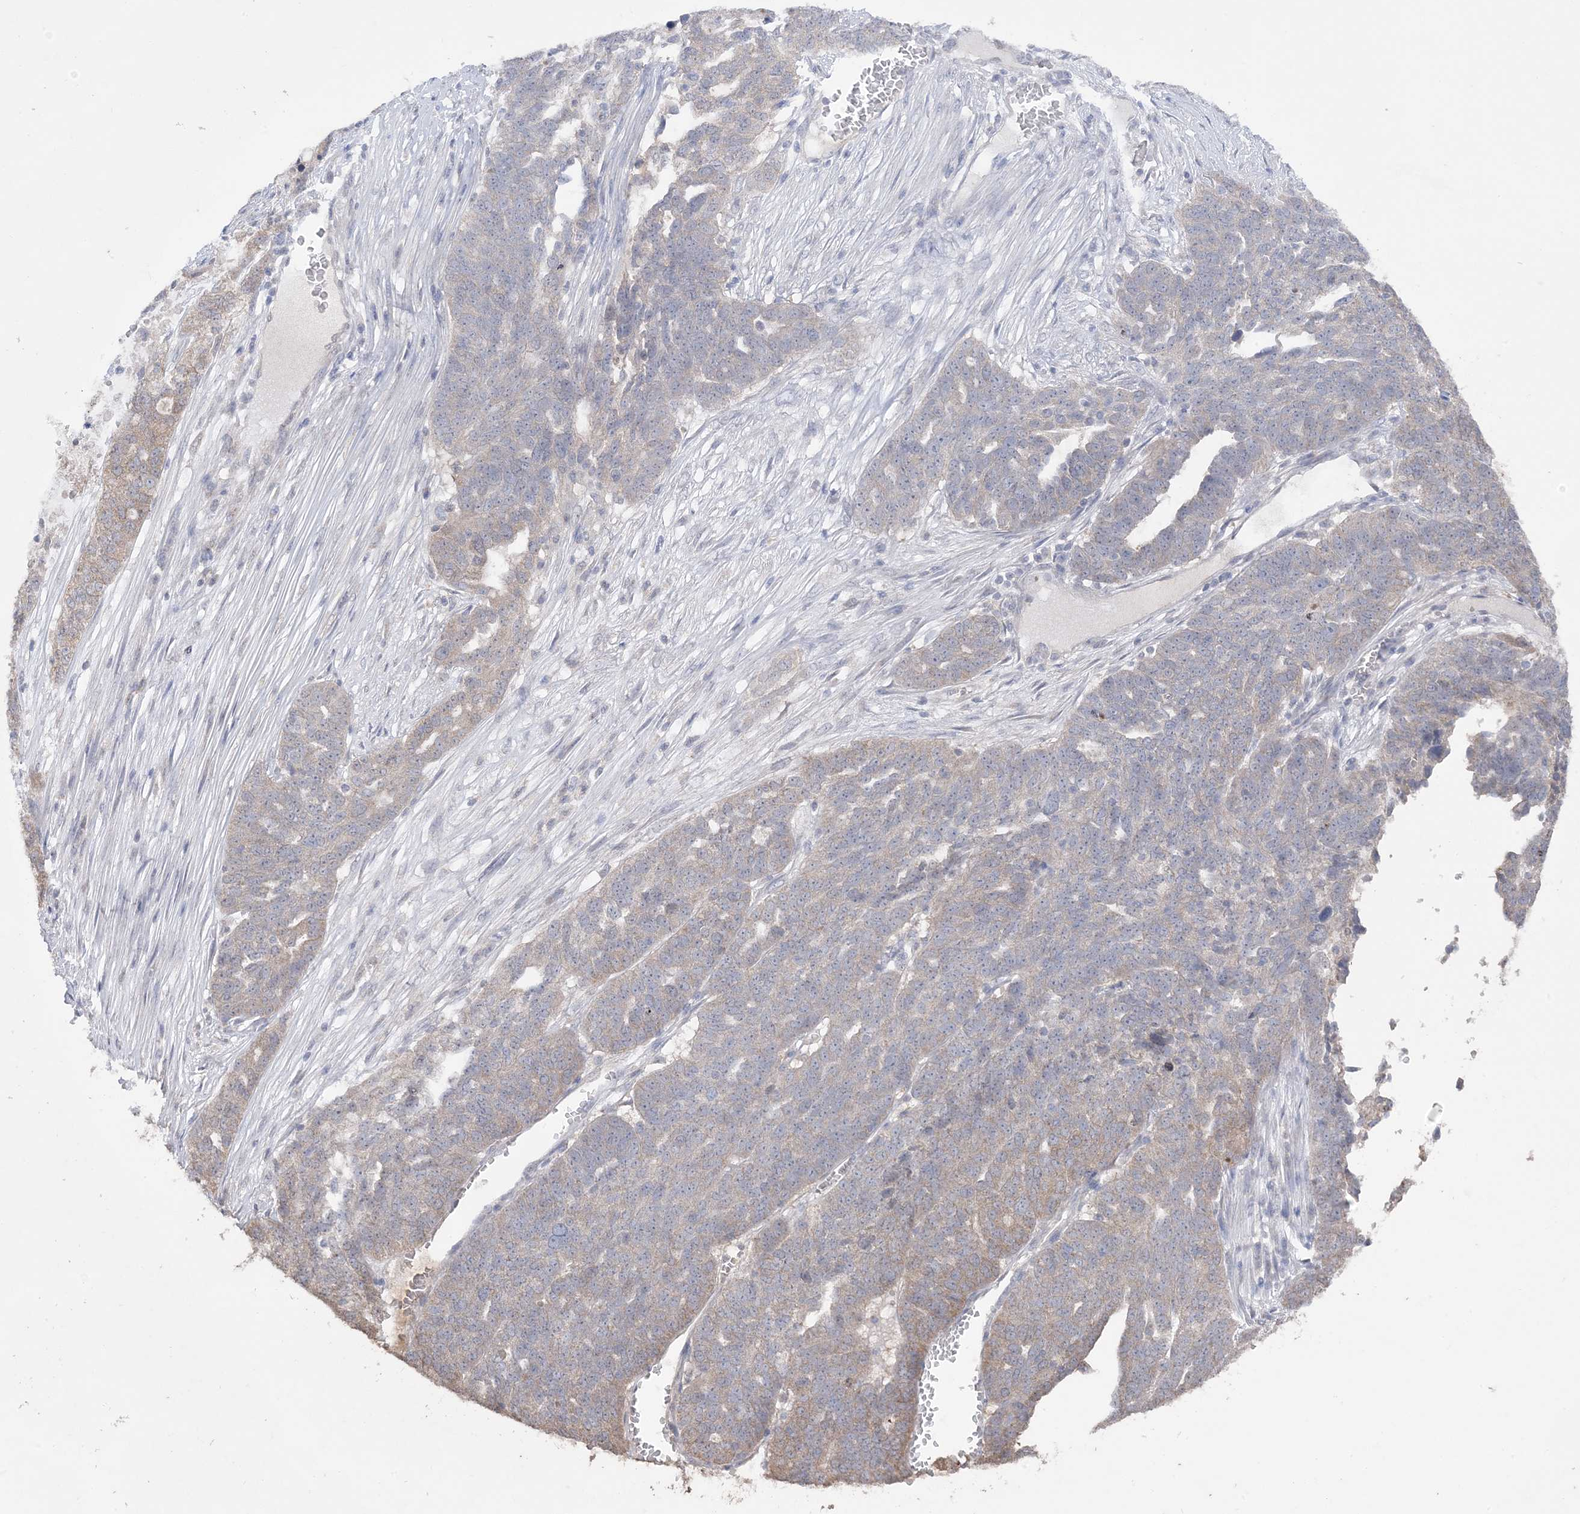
{"staining": {"intensity": "weak", "quantity": "25%-75%", "location": "cytoplasmic/membranous"}, "tissue": "ovarian cancer", "cell_type": "Tumor cells", "image_type": "cancer", "snomed": [{"axis": "morphology", "description": "Cystadenocarcinoma, serous, NOS"}, {"axis": "topography", "description": "Ovary"}], "caption": "Immunohistochemical staining of human ovarian cancer demonstrates low levels of weak cytoplasmic/membranous positivity in about 25%-75% of tumor cells. The staining was performed using DAB (3,3'-diaminobenzidine) to visualize the protein expression in brown, while the nuclei were stained in blue with hematoxylin (Magnification: 20x).", "gene": "XRN1", "patient": {"sex": "female", "age": 59}}